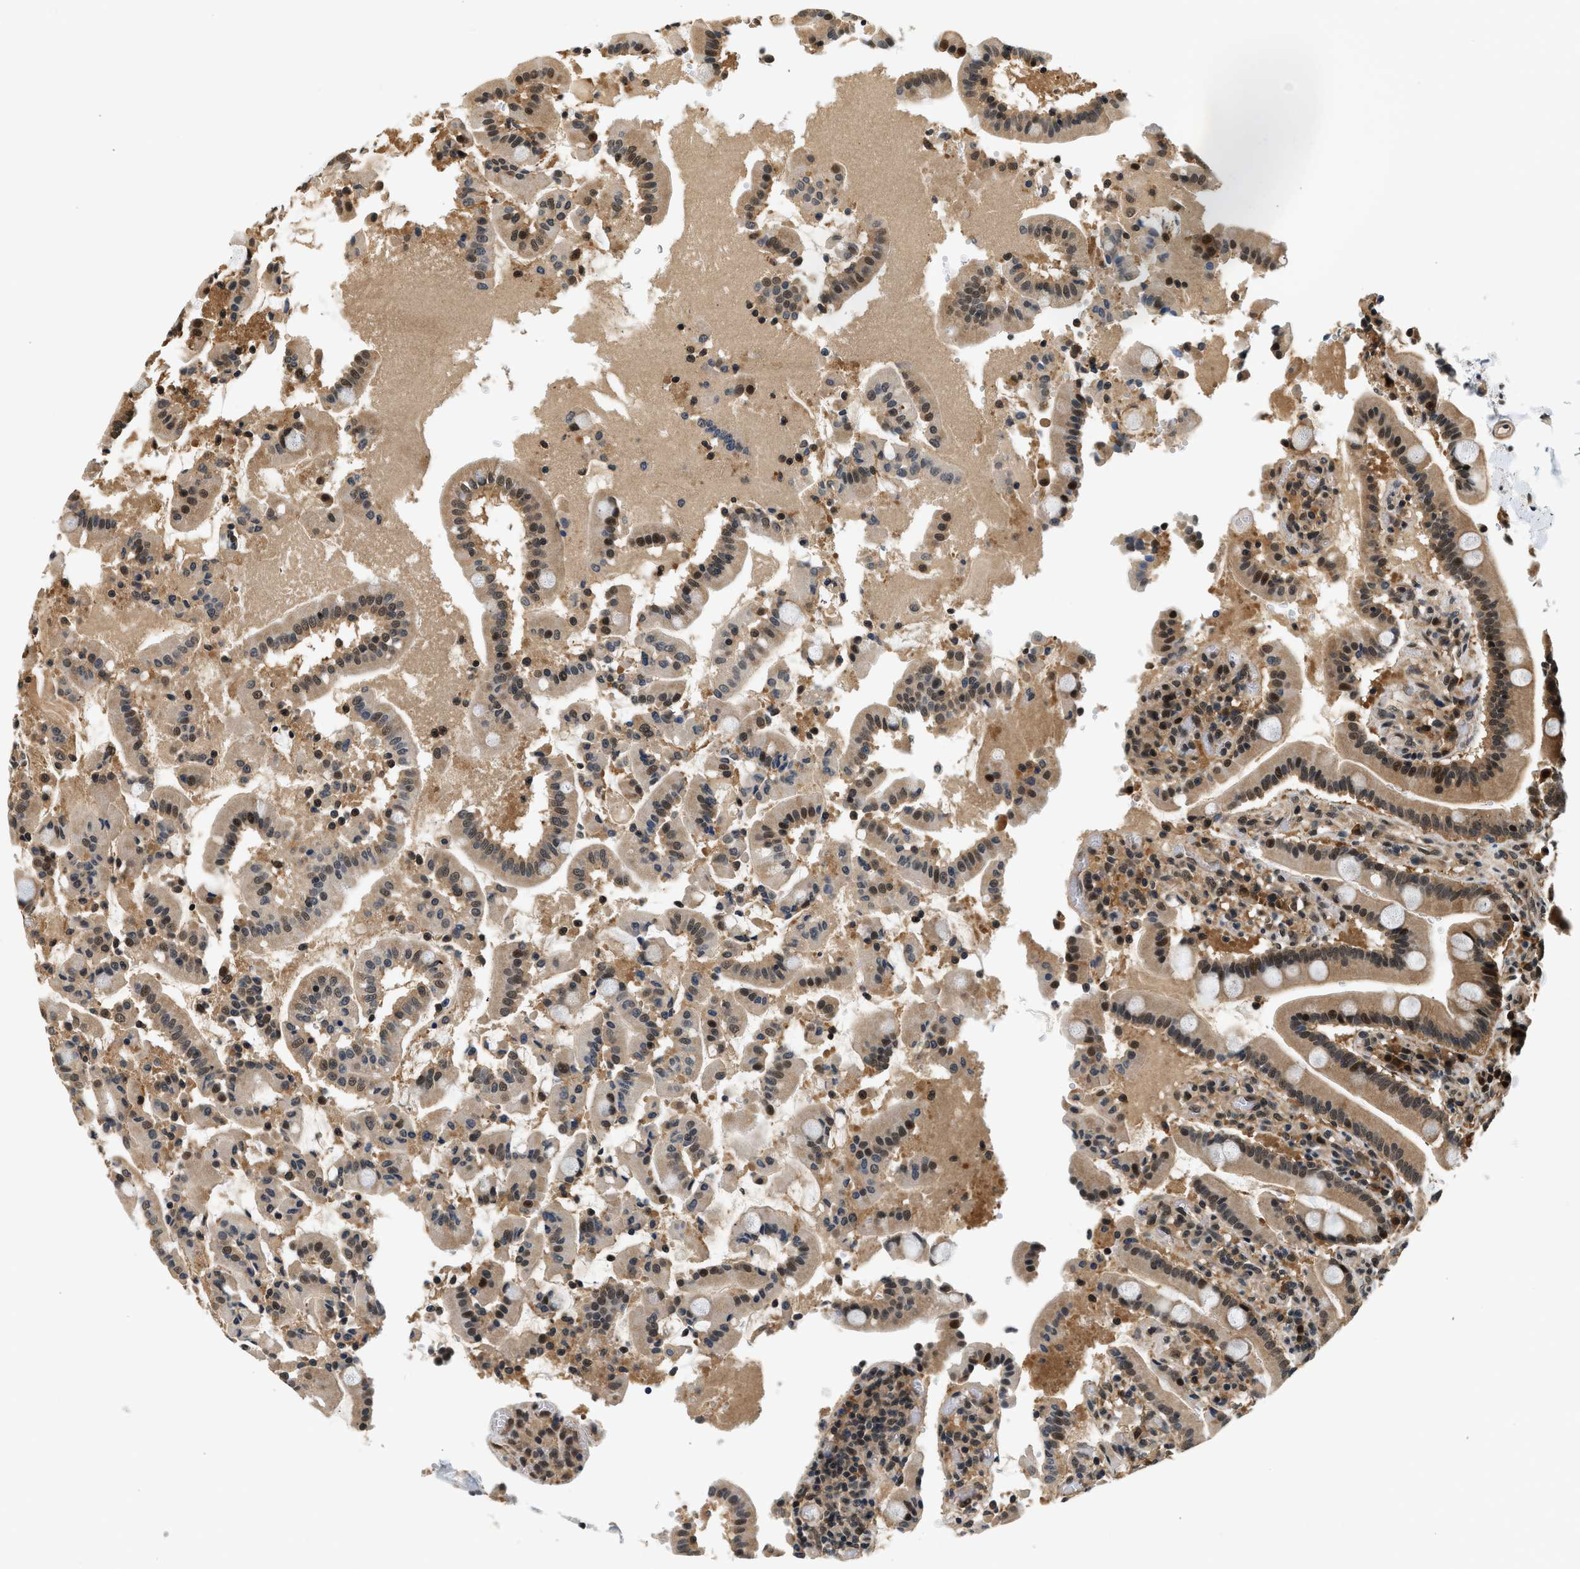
{"staining": {"intensity": "moderate", "quantity": ">75%", "location": "cytoplasmic/membranous"}, "tissue": "duodenum", "cell_type": "Glandular cells", "image_type": "normal", "snomed": [{"axis": "morphology", "description": "Normal tissue, NOS"}, {"axis": "topography", "description": "Small intestine, NOS"}], "caption": "Protein expression analysis of benign duodenum displays moderate cytoplasmic/membranous expression in about >75% of glandular cells.", "gene": "PSMD3", "patient": {"sex": "female", "age": 71}}